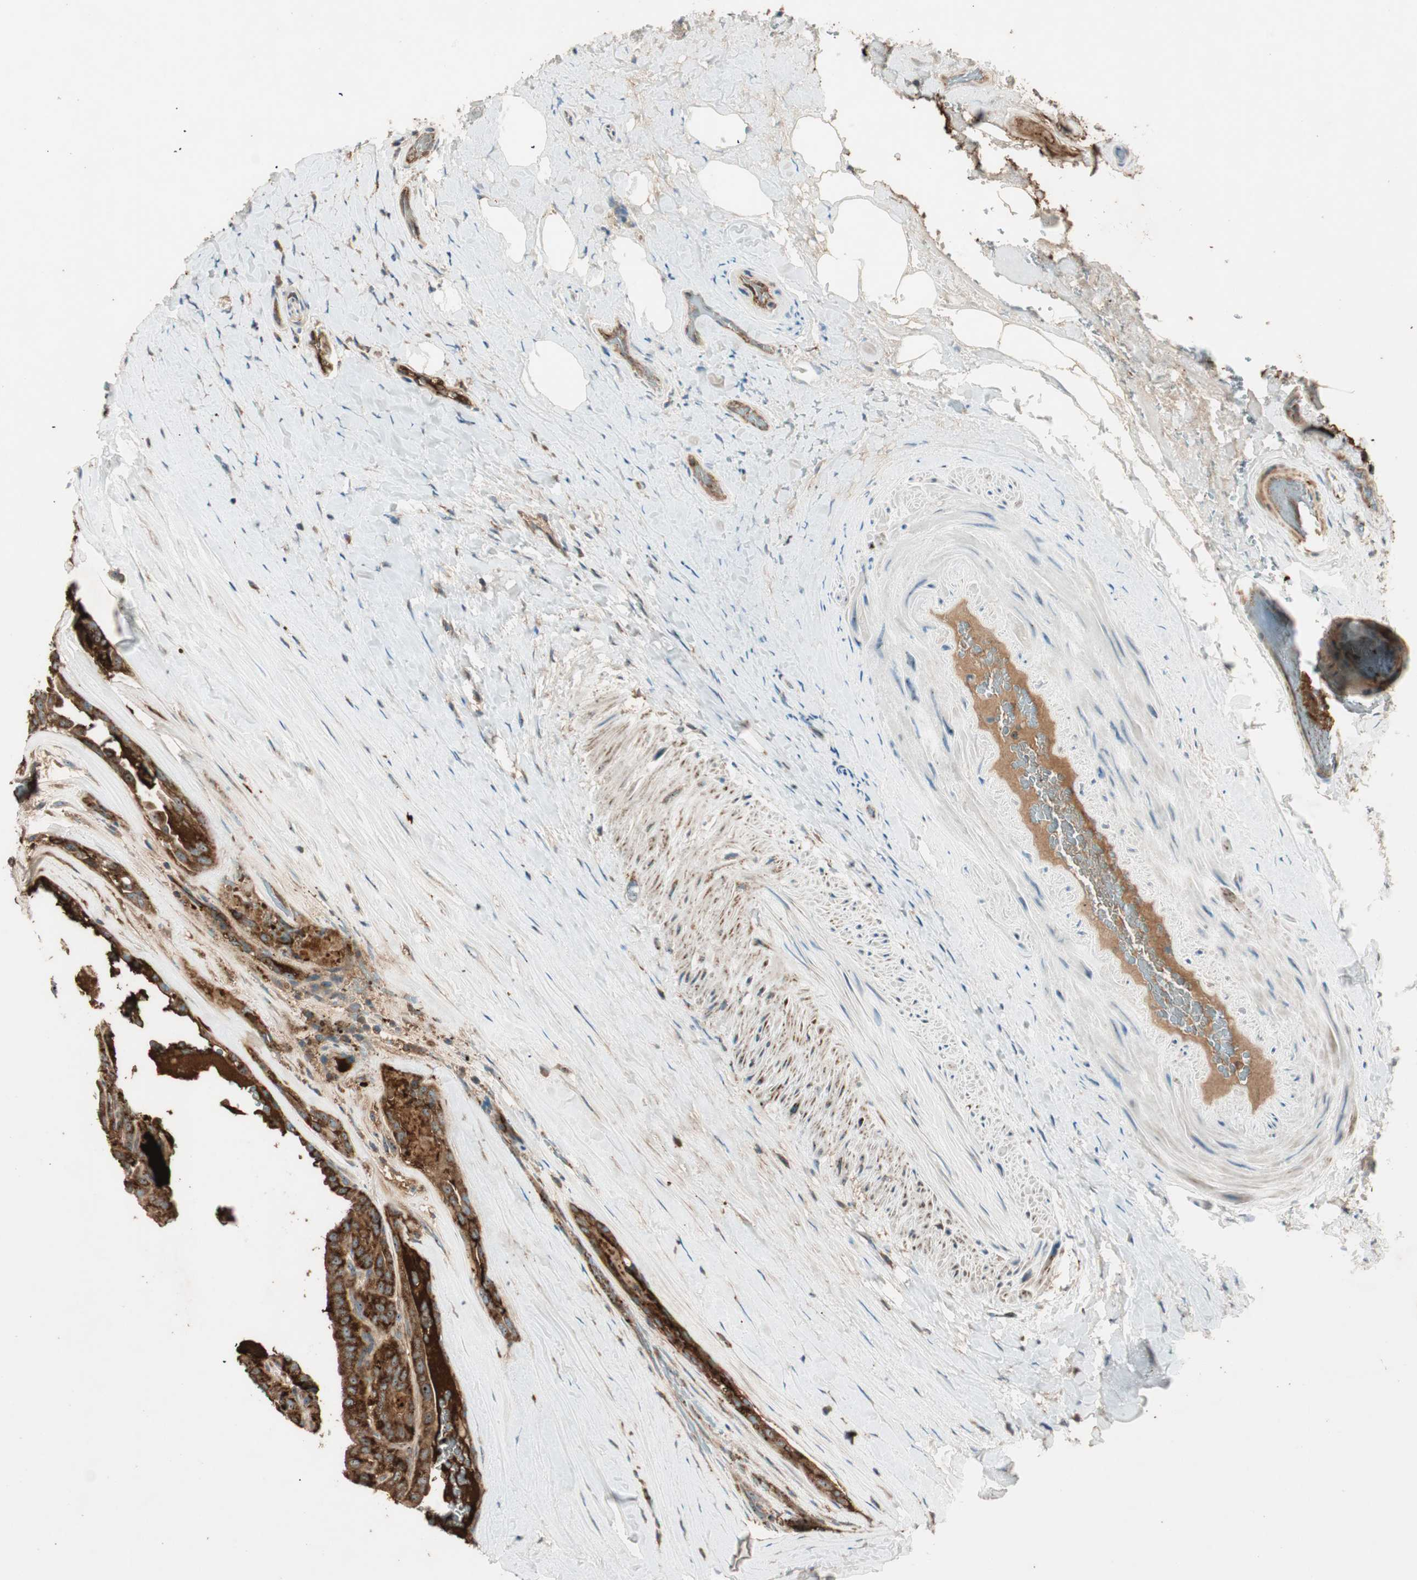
{"staining": {"intensity": "strong", "quantity": ">75%", "location": "cytoplasmic/membranous"}, "tissue": "thyroid cancer", "cell_type": "Tumor cells", "image_type": "cancer", "snomed": [{"axis": "morphology", "description": "Papillary adenocarcinoma, NOS"}, {"axis": "topography", "description": "Thyroid gland"}], "caption": "Approximately >75% of tumor cells in human thyroid cancer (papillary adenocarcinoma) reveal strong cytoplasmic/membranous protein positivity as visualized by brown immunohistochemical staining.", "gene": "CC2D1A", "patient": {"sex": "male", "age": 77}}